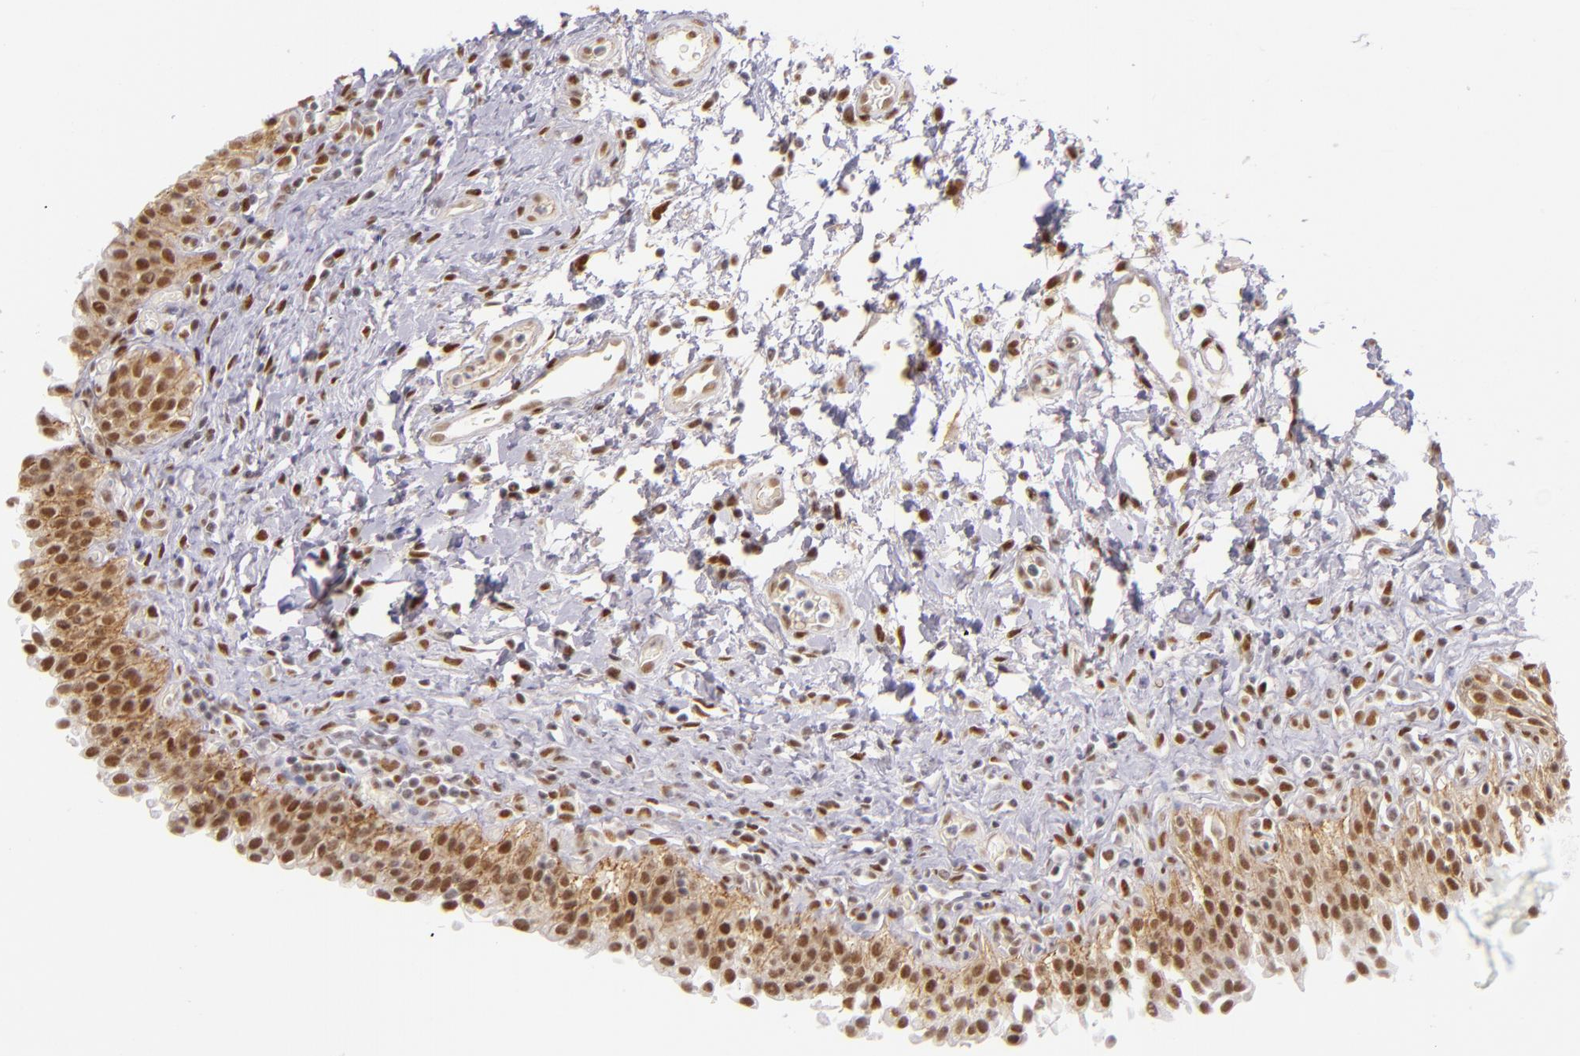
{"staining": {"intensity": "moderate", "quantity": ">75%", "location": "cytoplasmic/membranous,nuclear"}, "tissue": "urinary bladder", "cell_type": "Urothelial cells", "image_type": "normal", "snomed": [{"axis": "morphology", "description": "Normal tissue, NOS"}, {"axis": "topography", "description": "Urinary bladder"}], "caption": "A medium amount of moderate cytoplasmic/membranous,nuclear staining is seen in approximately >75% of urothelial cells in normal urinary bladder.", "gene": "NCOR2", "patient": {"sex": "male", "age": 51}}